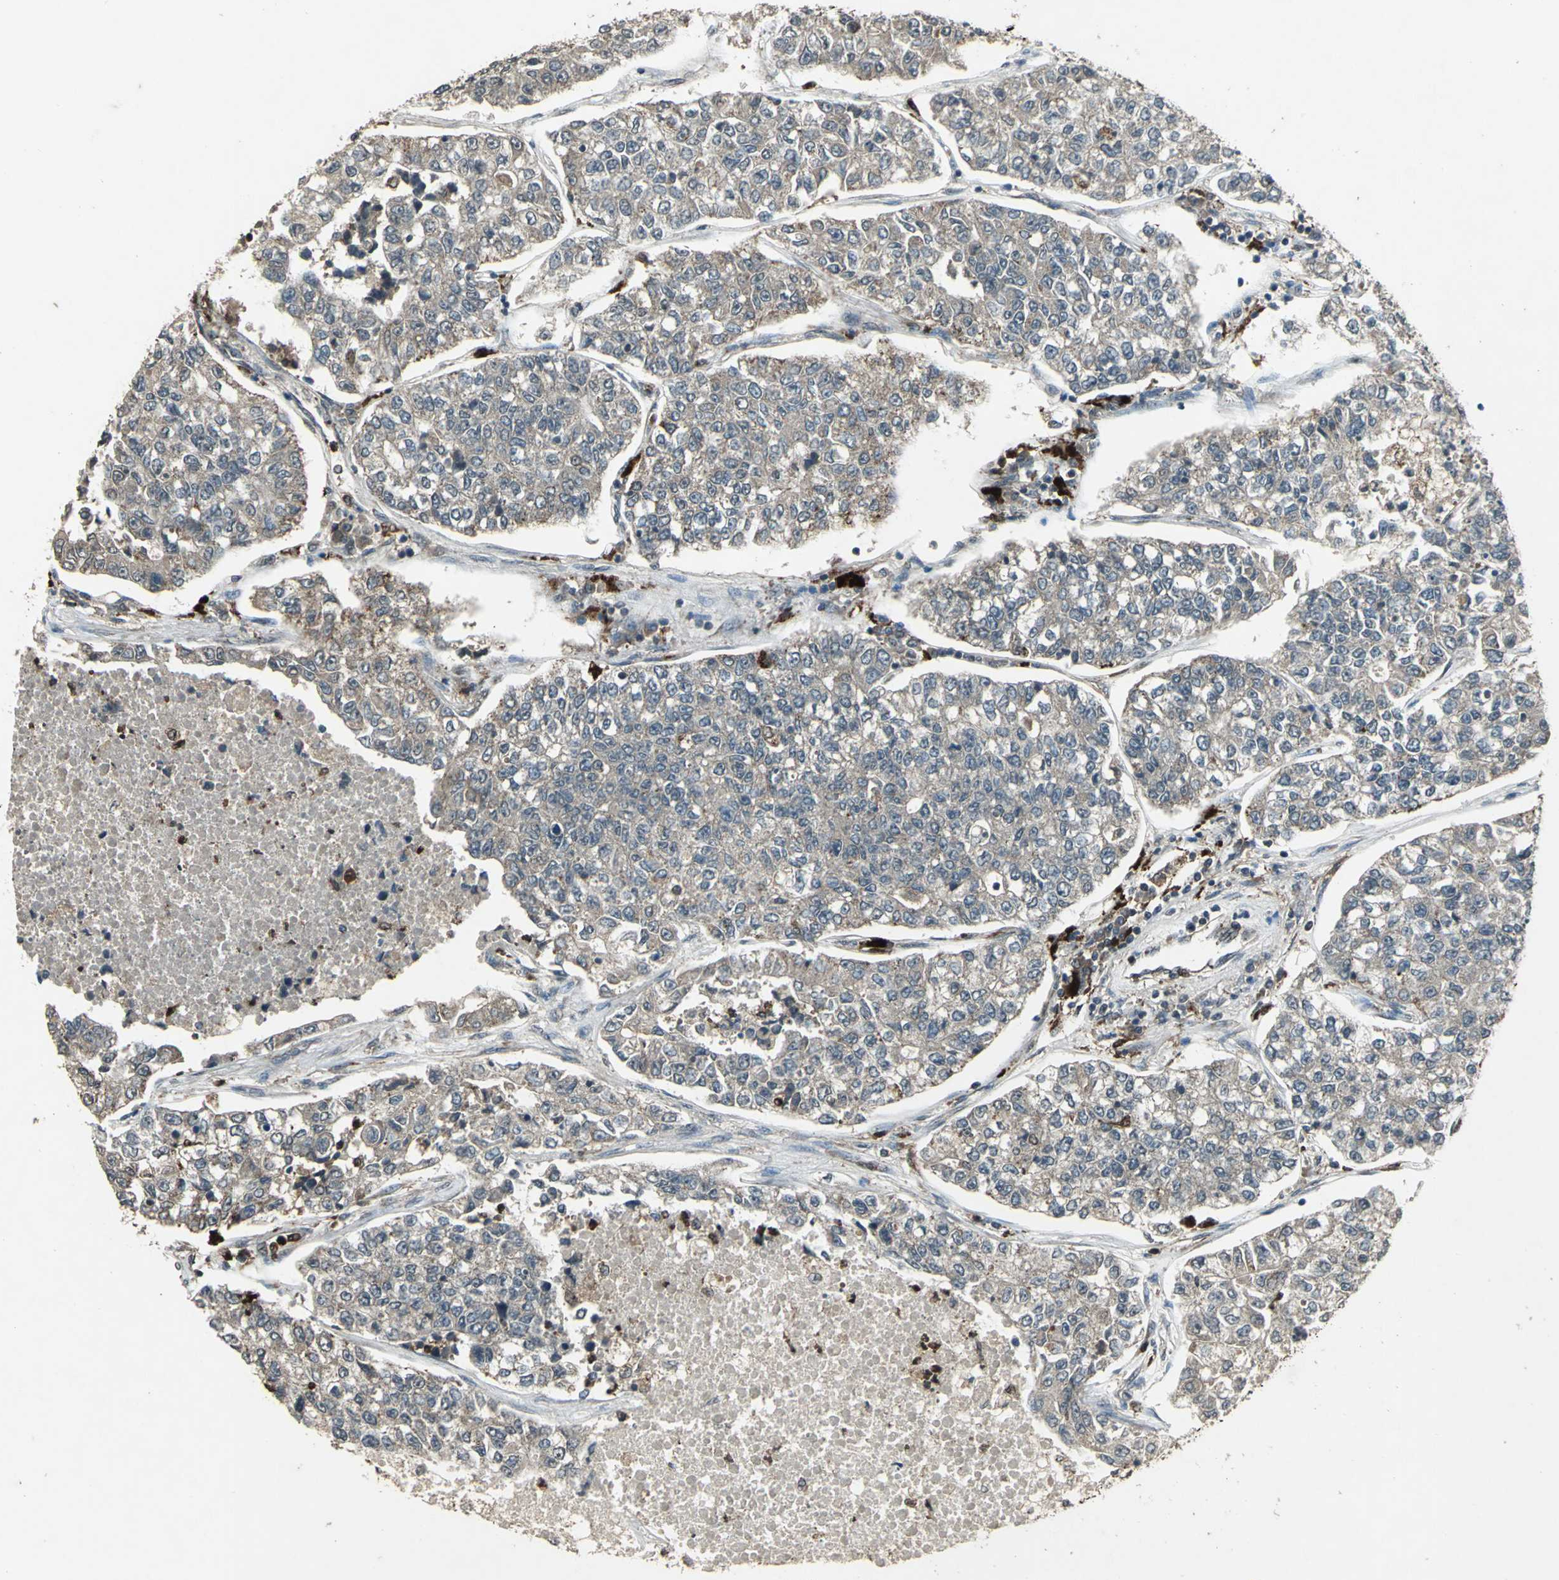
{"staining": {"intensity": "moderate", "quantity": "<25%", "location": "cytoplasmic/membranous"}, "tissue": "lung cancer", "cell_type": "Tumor cells", "image_type": "cancer", "snomed": [{"axis": "morphology", "description": "Adenocarcinoma, NOS"}, {"axis": "topography", "description": "Lung"}], "caption": "This micrograph shows immunohistochemistry staining of lung cancer, with low moderate cytoplasmic/membranous staining in about <25% of tumor cells.", "gene": "PYCARD", "patient": {"sex": "male", "age": 49}}